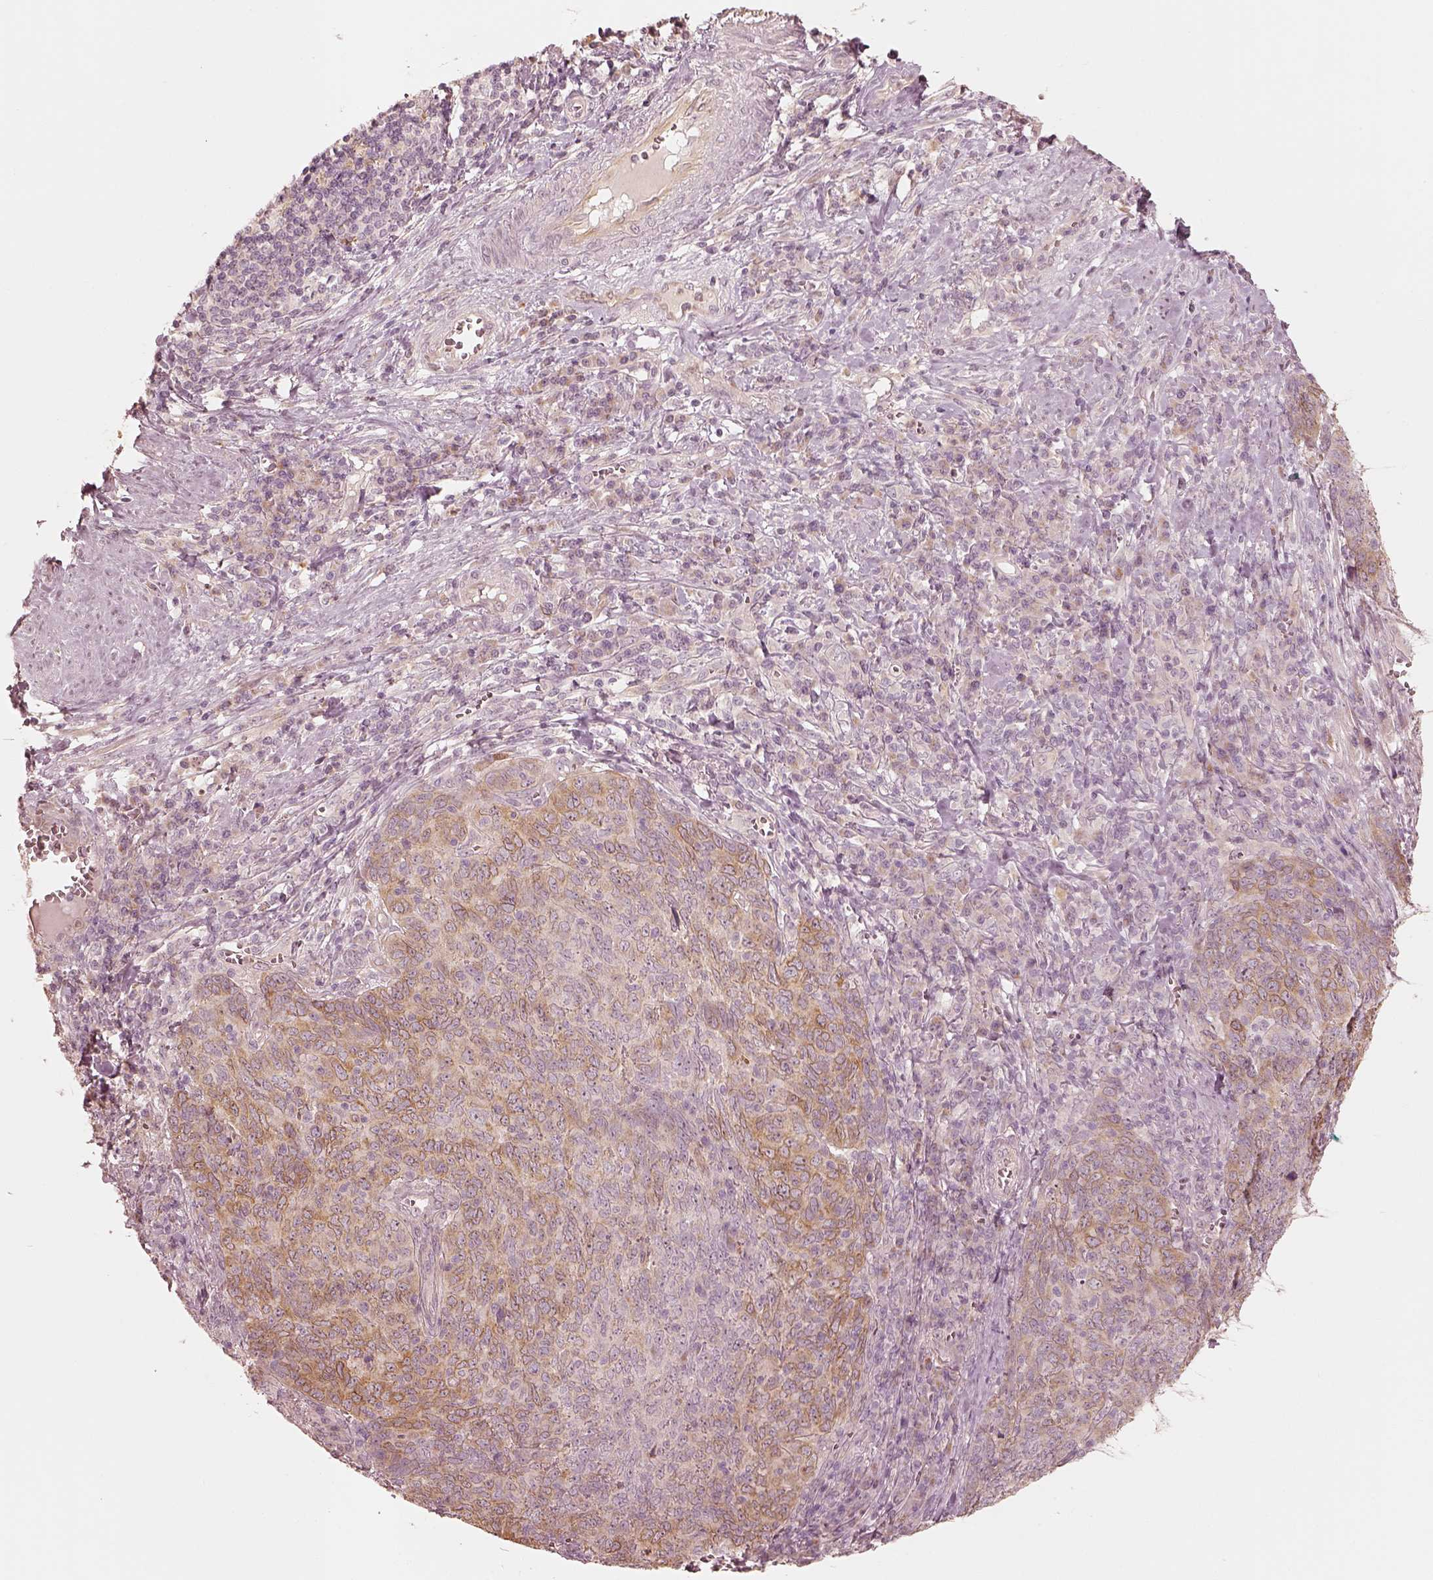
{"staining": {"intensity": "moderate", "quantity": ">75%", "location": "cytoplasmic/membranous"}, "tissue": "skin cancer", "cell_type": "Tumor cells", "image_type": "cancer", "snomed": [{"axis": "morphology", "description": "Squamous cell carcinoma, NOS"}, {"axis": "topography", "description": "Skin"}, {"axis": "topography", "description": "Anal"}], "caption": "Immunohistochemistry photomicrograph of human skin cancer (squamous cell carcinoma) stained for a protein (brown), which exhibits medium levels of moderate cytoplasmic/membranous positivity in approximately >75% of tumor cells.", "gene": "WLS", "patient": {"sex": "female", "age": 51}}